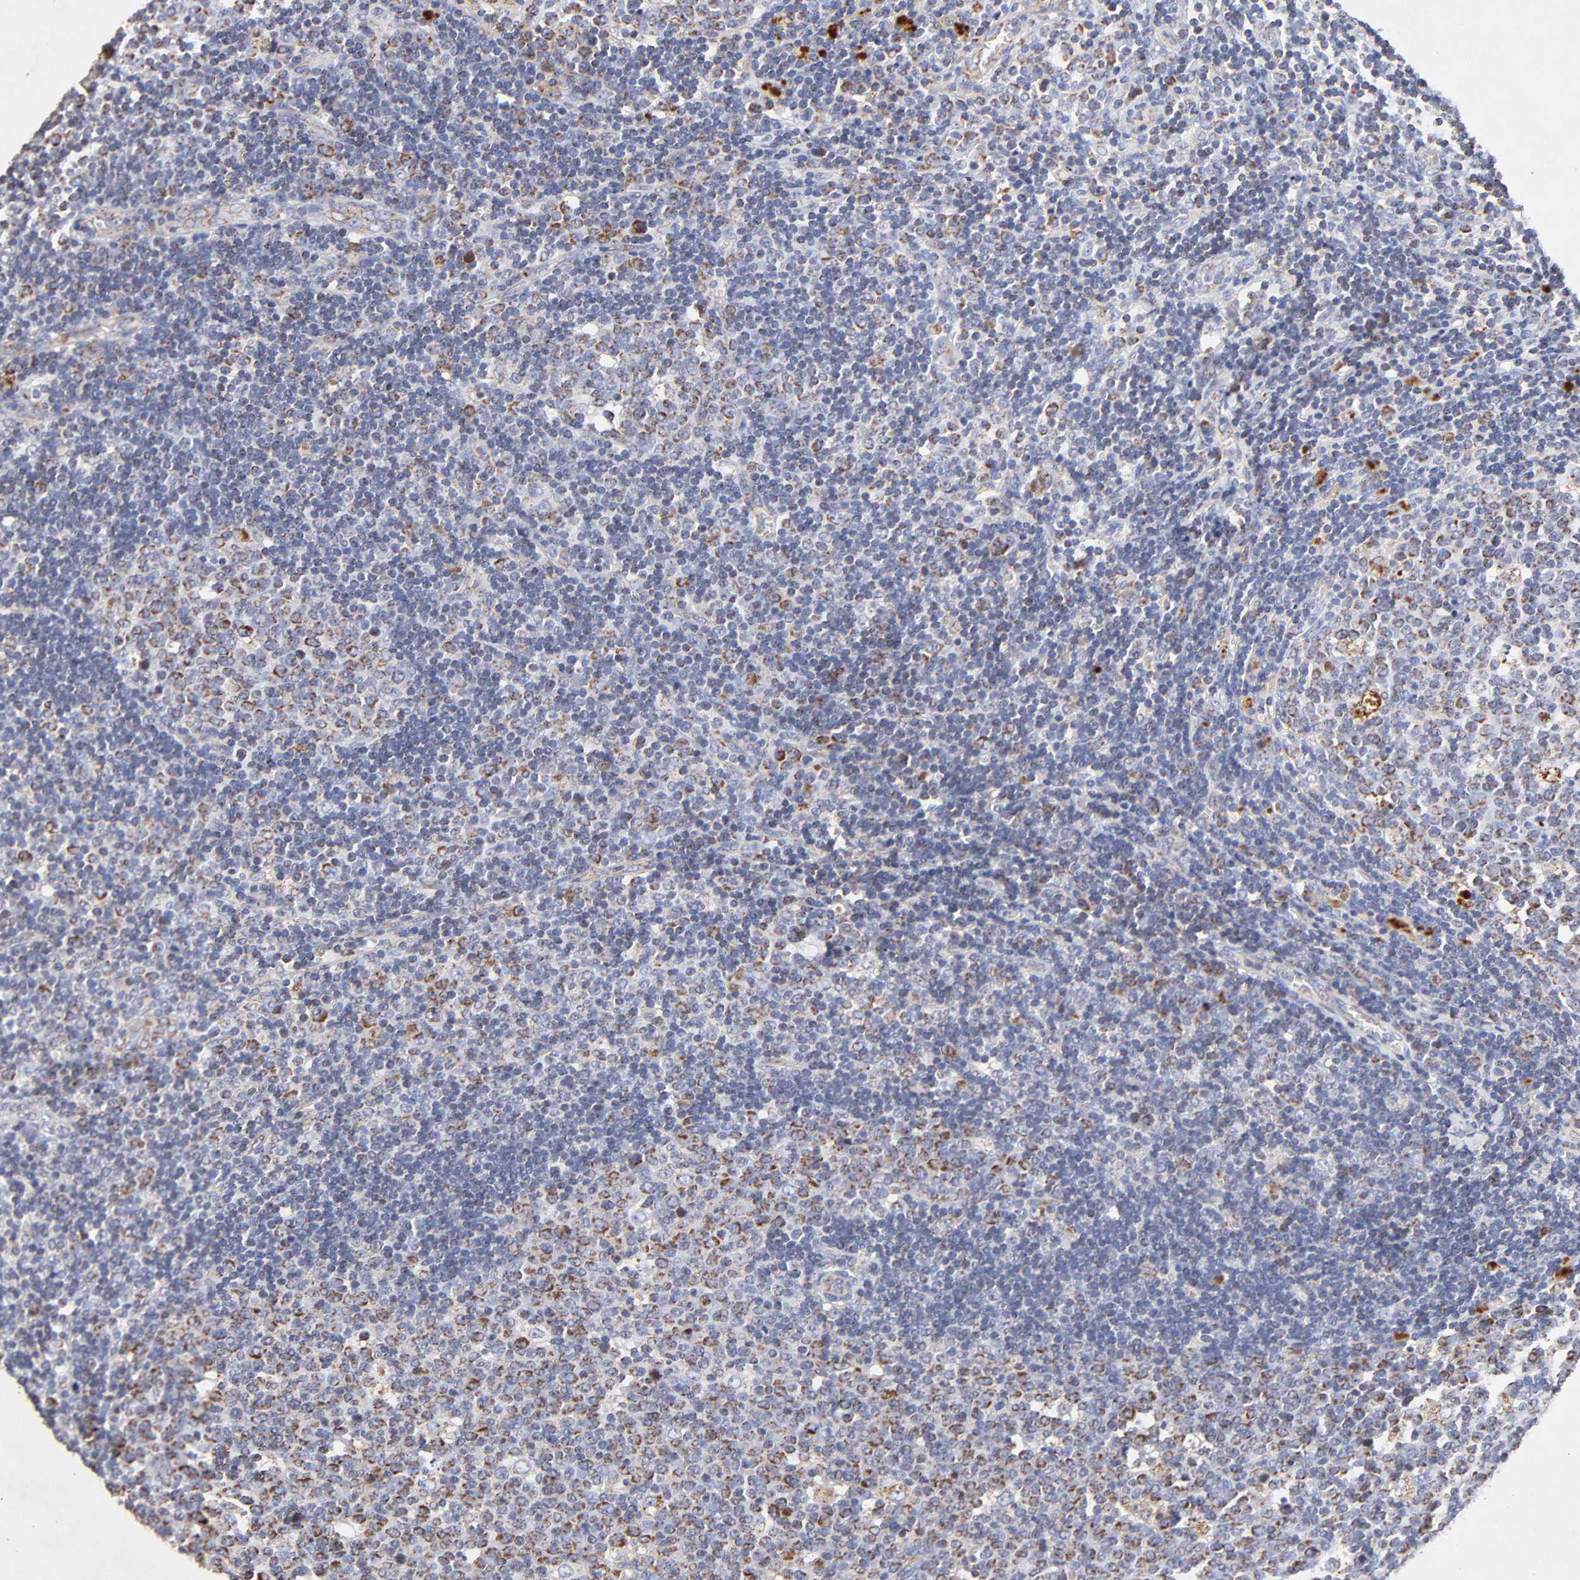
{"staining": {"intensity": "moderate", "quantity": ">75%", "location": "cytoplasmic/membranous"}, "tissue": "lymph node", "cell_type": "Germinal center cells", "image_type": "normal", "snomed": [{"axis": "morphology", "description": "Normal tissue, NOS"}, {"axis": "topography", "description": "Lymph node"}, {"axis": "topography", "description": "Salivary gland"}], "caption": "Immunohistochemistry photomicrograph of benign lymph node stained for a protein (brown), which displays medium levels of moderate cytoplasmic/membranous expression in approximately >75% of germinal center cells.", "gene": "SSBP1", "patient": {"sex": "male", "age": 8}}